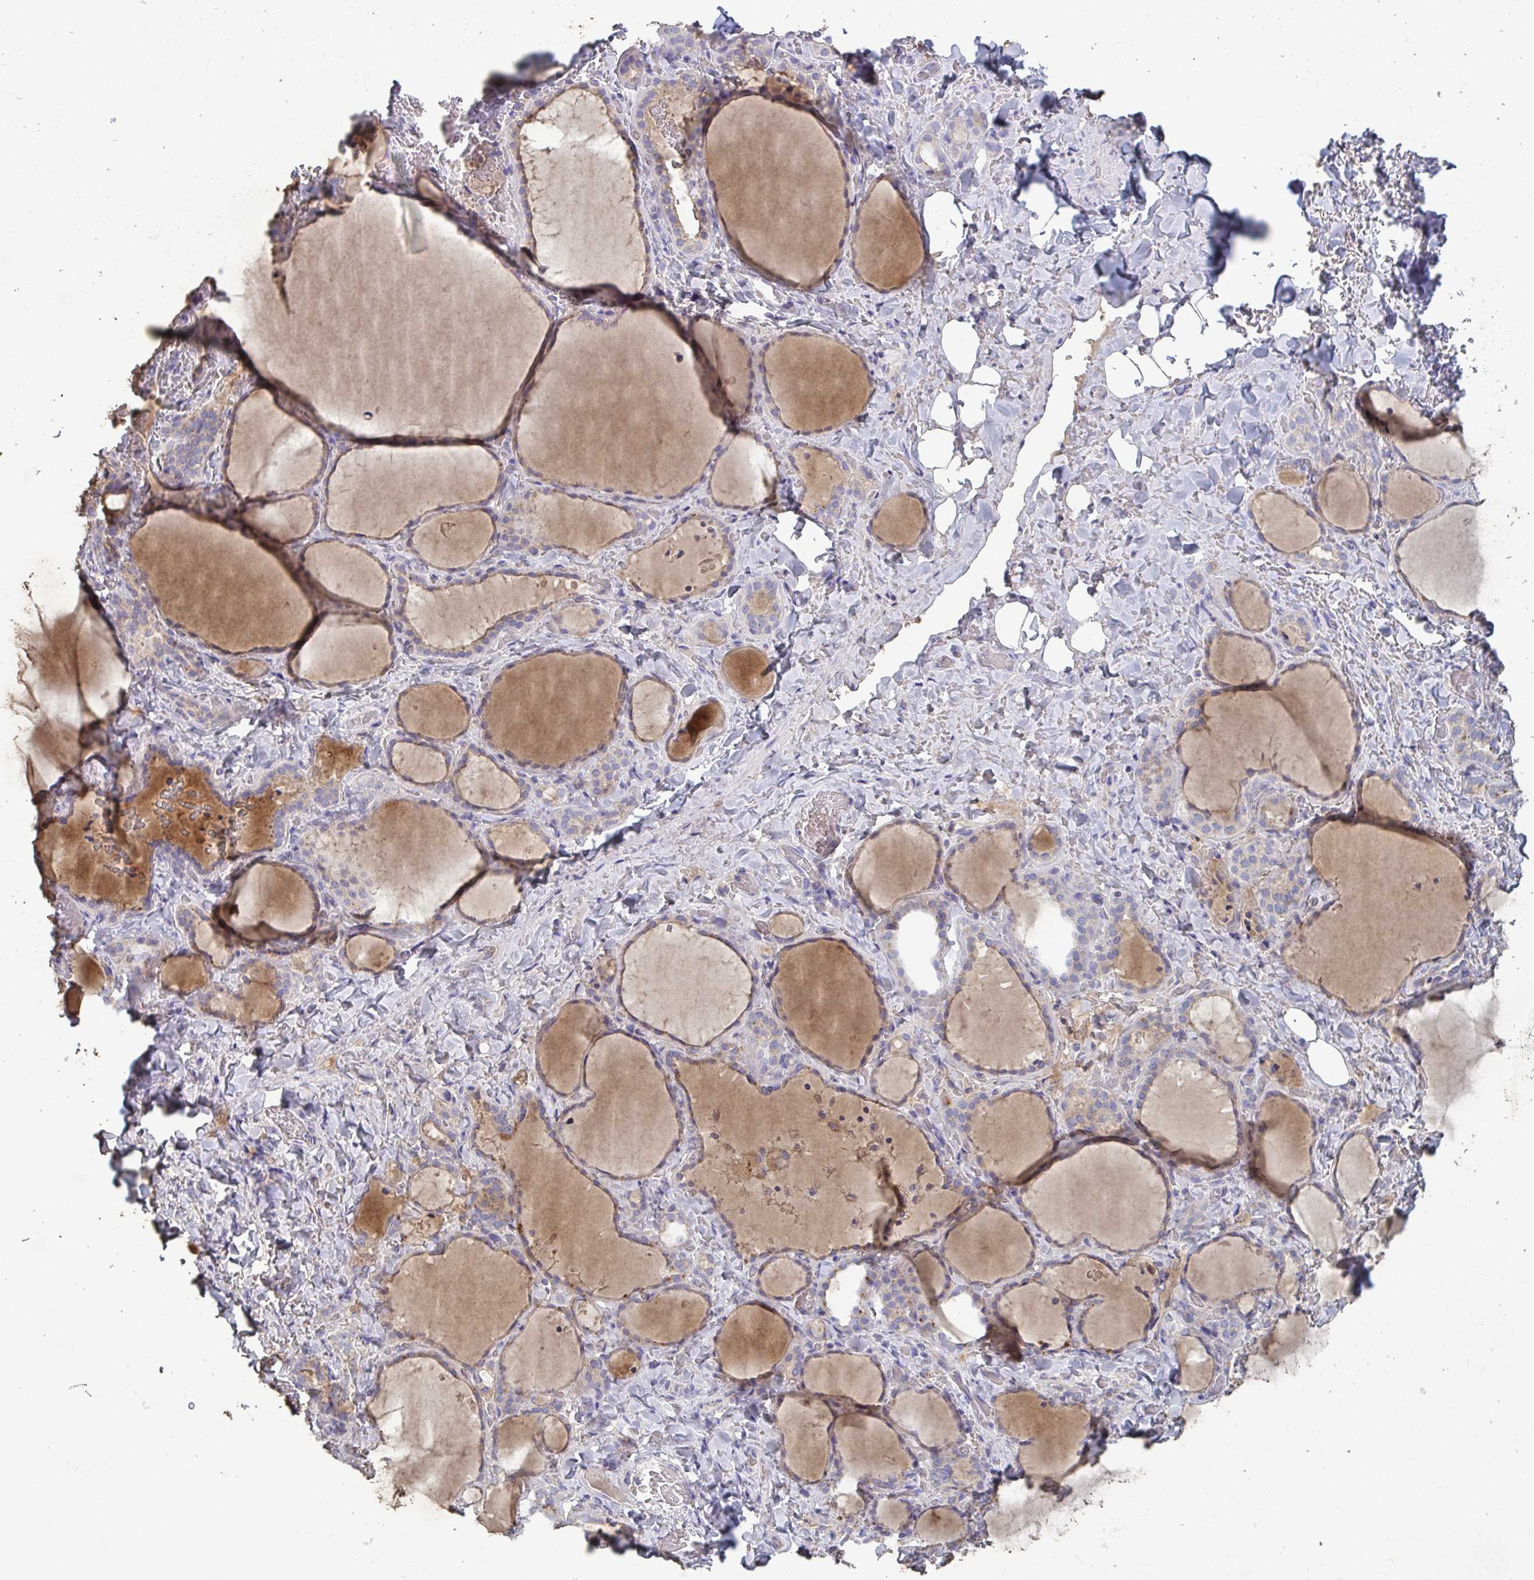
{"staining": {"intensity": "moderate", "quantity": "<25%", "location": "cytoplasmic/membranous"}, "tissue": "thyroid gland", "cell_type": "Glandular cells", "image_type": "normal", "snomed": [{"axis": "morphology", "description": "Normal tissue, NOS"}, {"axis": "topography", "description": "Thyroid gland"}], "caption": "Immunohistochemical staining of normal thyroid gland exhibits low levels of moderate cytoplasmic/membranous positivity in about <25% of glandular cells. The protein is stained brown, and the nuclei are stained in blue (DAB IHC with brightfield microscopy, high magnification).", "gene": "GALNT13", "patient": {"sex": "female", "age": 22}}